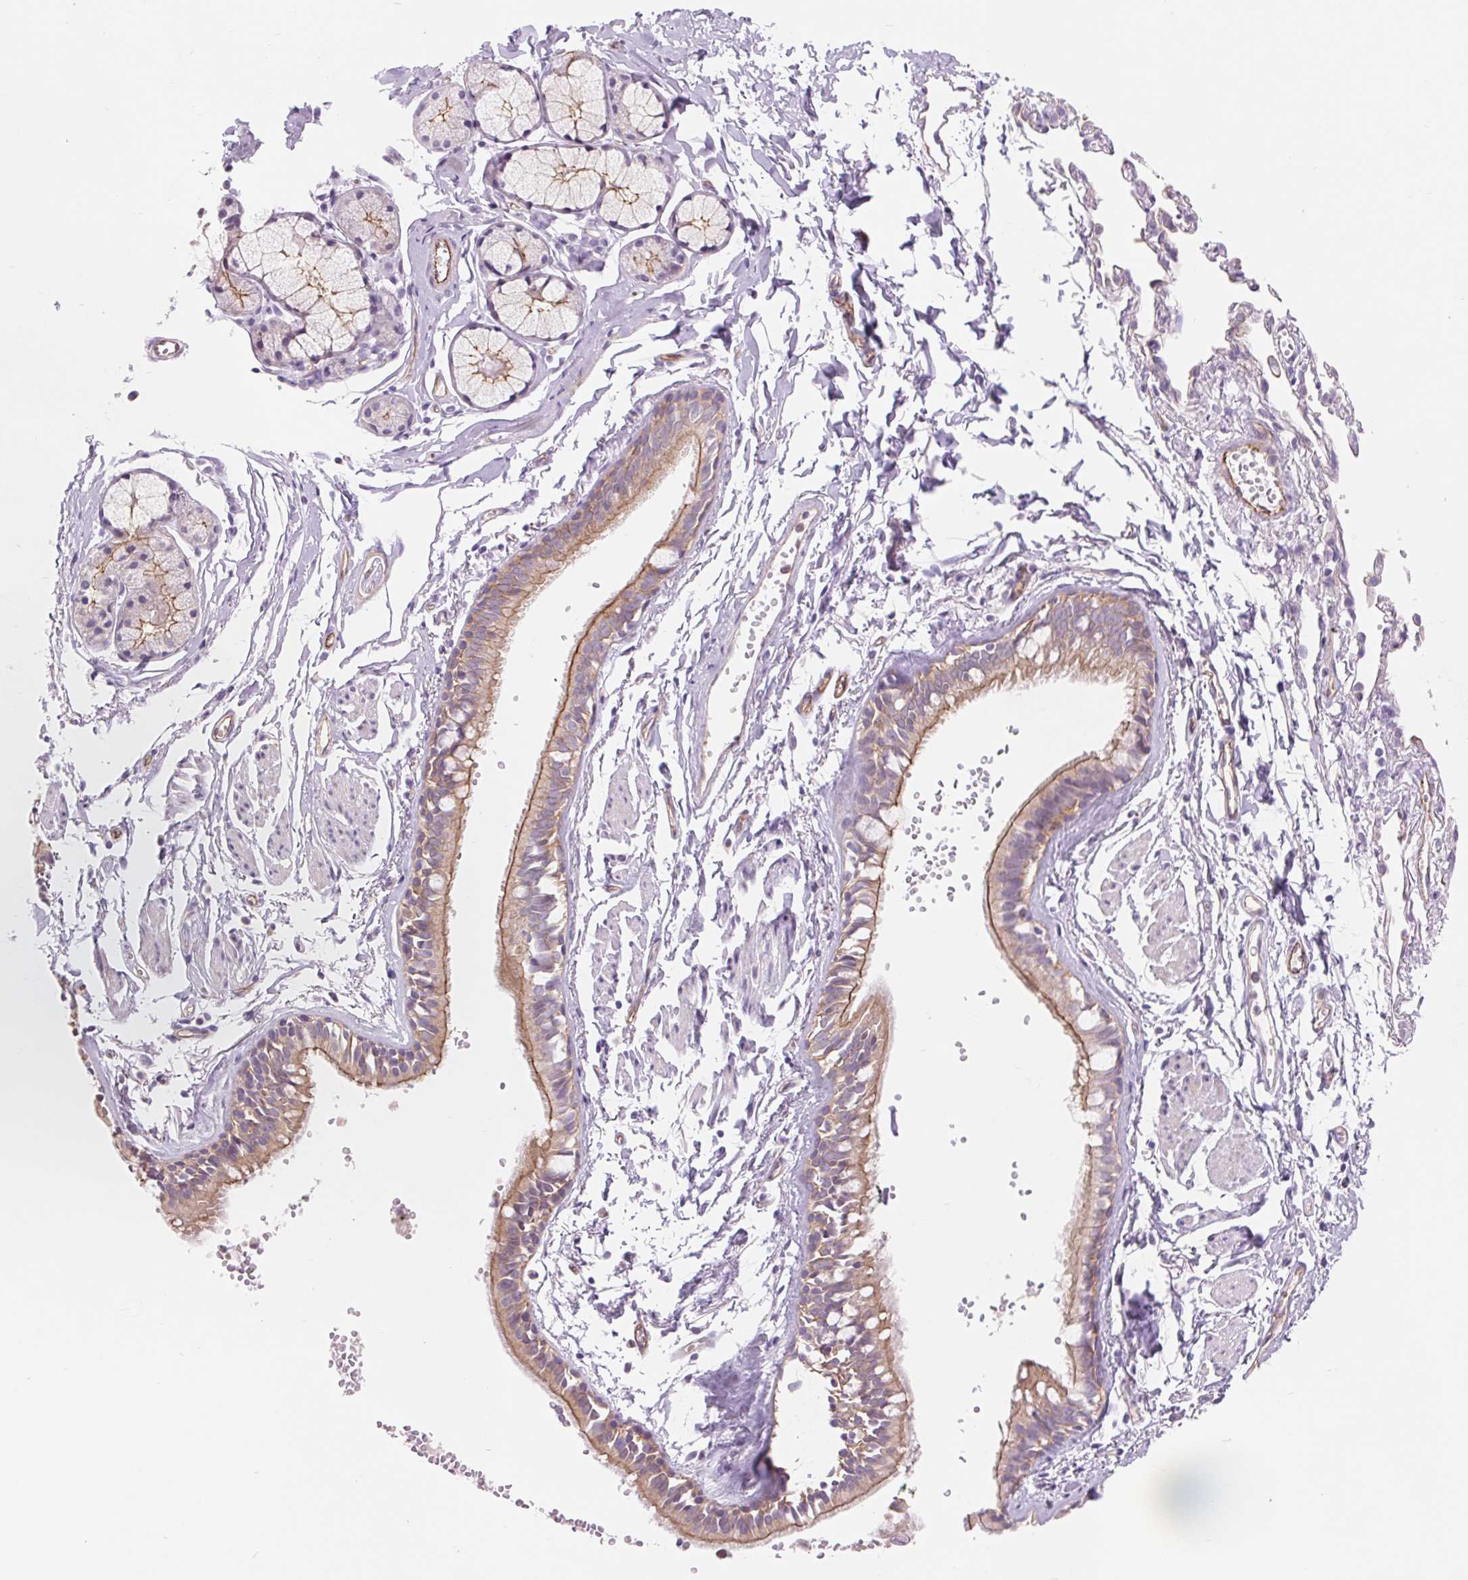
{"staining": {"intensity": "weak", "quantity": "25%-75%", "location": "cytoplasmic/membranous"}, "tissue": "bronchus", "cell_type": "Respiratory epithelial cells", "image_type": "normal", "snomed": [{"axis": "morphology", "description": "Normal tissue, NOS"}, {"axis": "topography", "description": "Cartilage tissue"}, {"axis": "topography", "description": "Bronchus"}], "caption": "Immunohistochemical staining of unremarkable bronchus reveals weak cytoplasmic/membranous protein expression in about 25%-75% of respiratory epithelial cells.", "gene": "DIXDC1", "patient": {"sex": "female", "age": 59}}